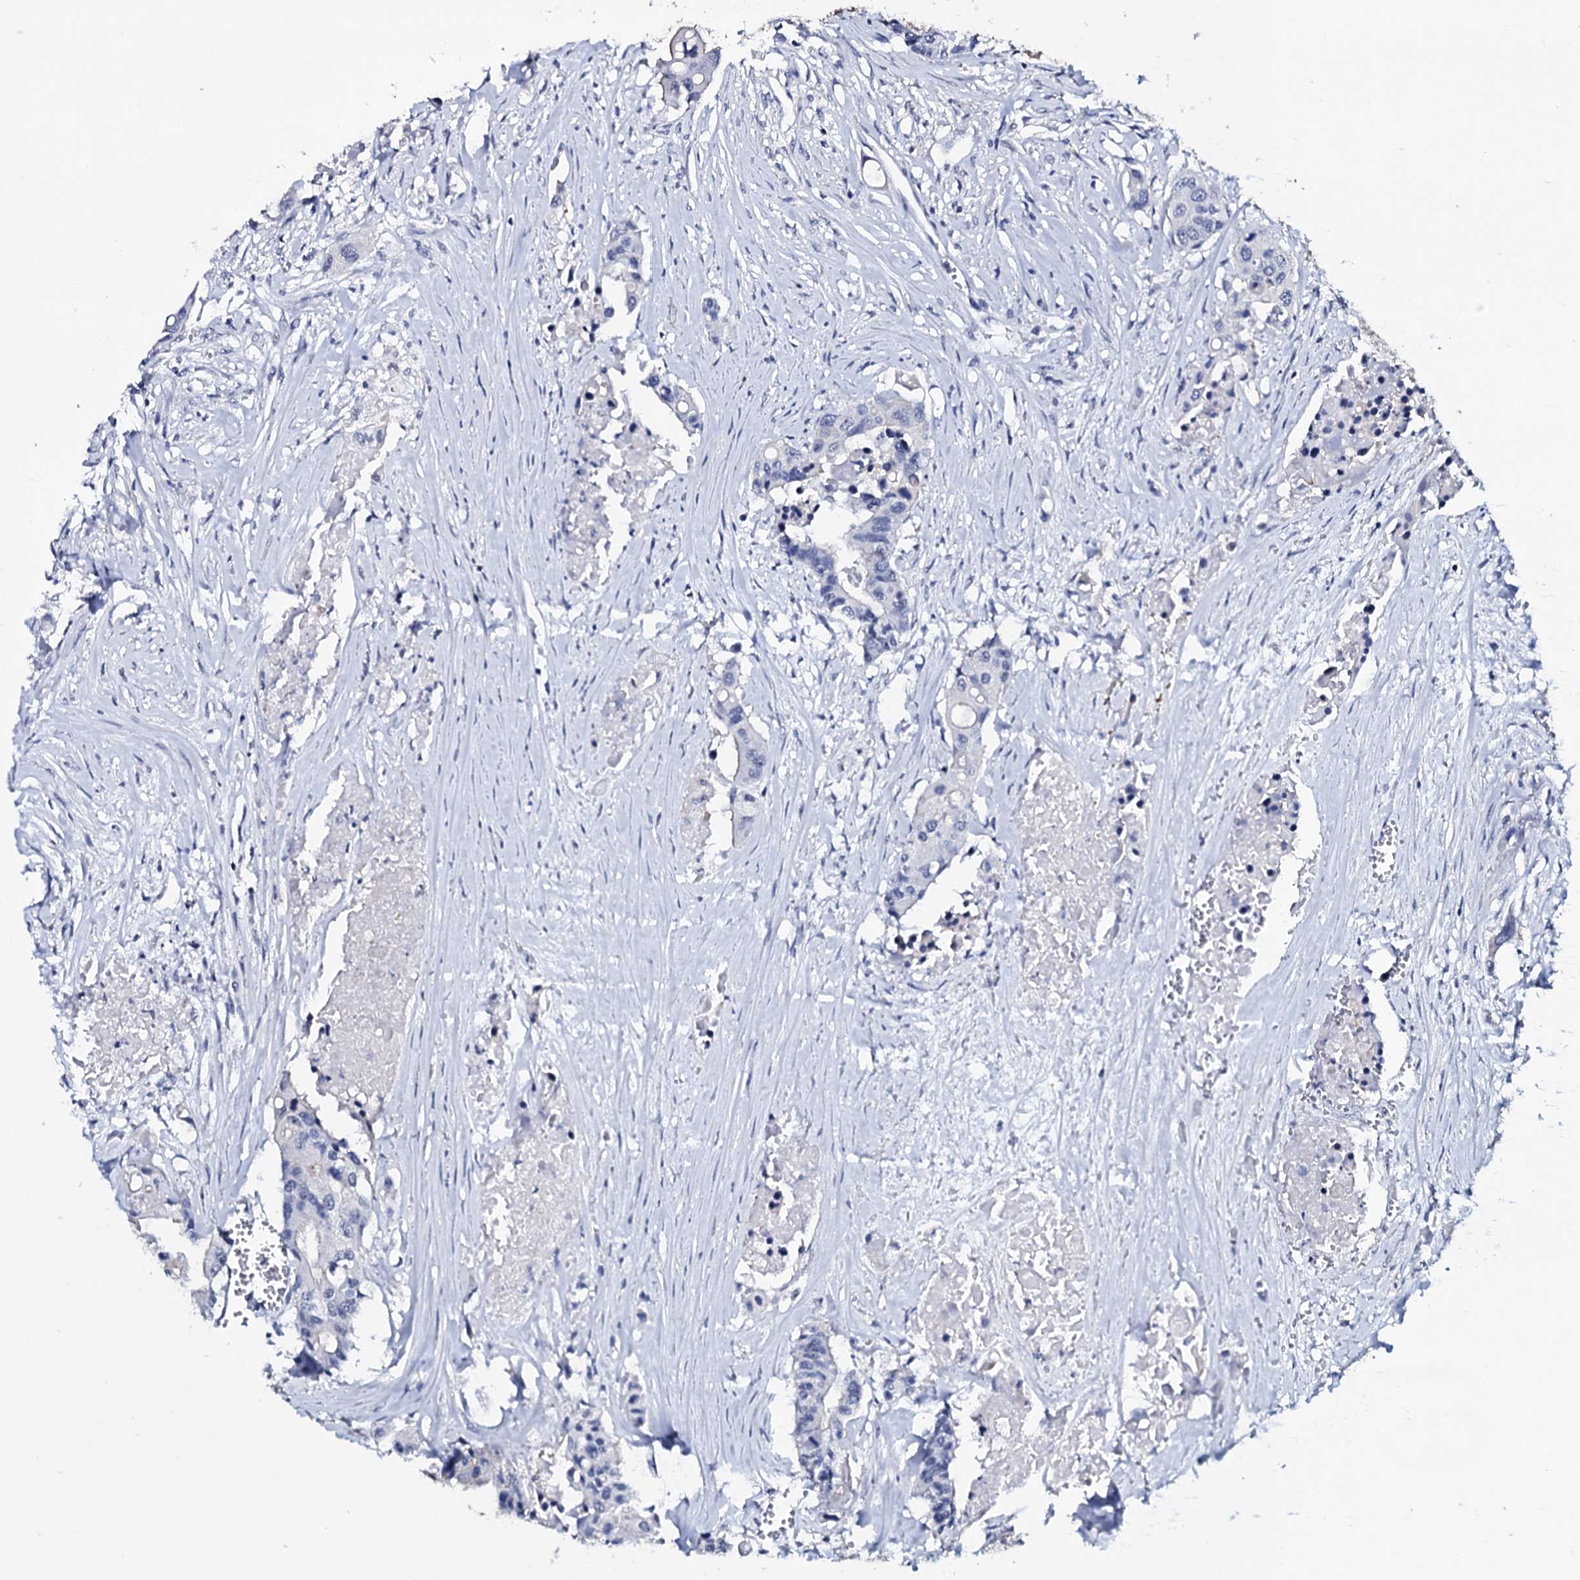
{"staining": {"intensity": "negative", "quantity": "none", "location": "none"}, "tissue": "colorectal cancer", "cell_type": "Tumor cells", "image_type": "cancer", "snomed": [{"axis": "morphology", "description": "Adenocarcinoma, NOS"}, {"axis": "topography", "description": "Colon"}], "caption": "Tumor cells show no significant staining in colorectal cancer (adenocarcinoma).", "gene": "NPM2", "patient": {"sex": "male", "age": 77}}